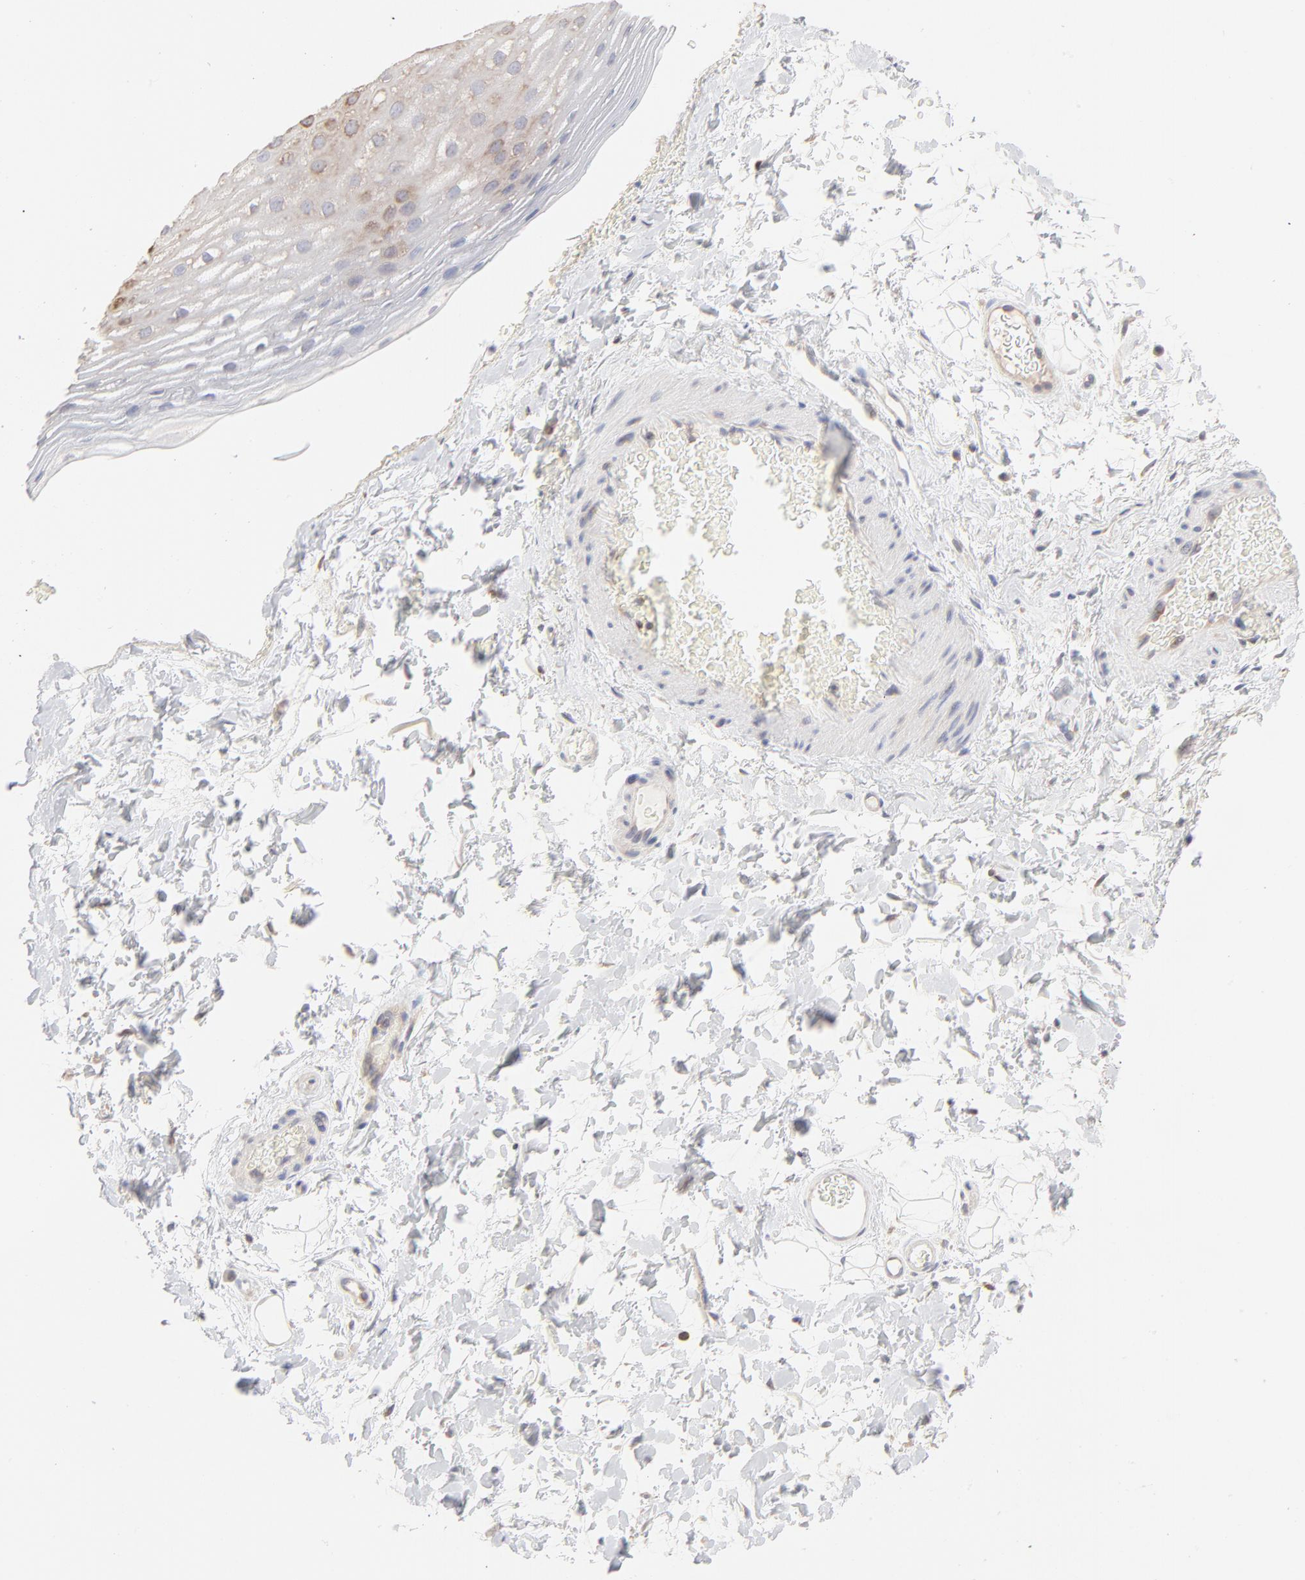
{"staining": {"intensity": "moderate", "quantity": ">75%", "location": "cytoplasmic/membranous"}, "tissue": "esophagus", "cell_type": "Squamous epithelial cells", "image_type": "normal", "snomed": [{"axis": "morphology", "description": "Normal tissue, NOS"}, {"axis": "topography", "description": "Esophagus"}], "caption": "A medium amount of moderate cytoplasmic/membranous expression is identified in approximately >75% of squamous epithelial cells in normal esophagus.", "gene": "RPS21", "patient": {"sex": "female", "age": 70}}